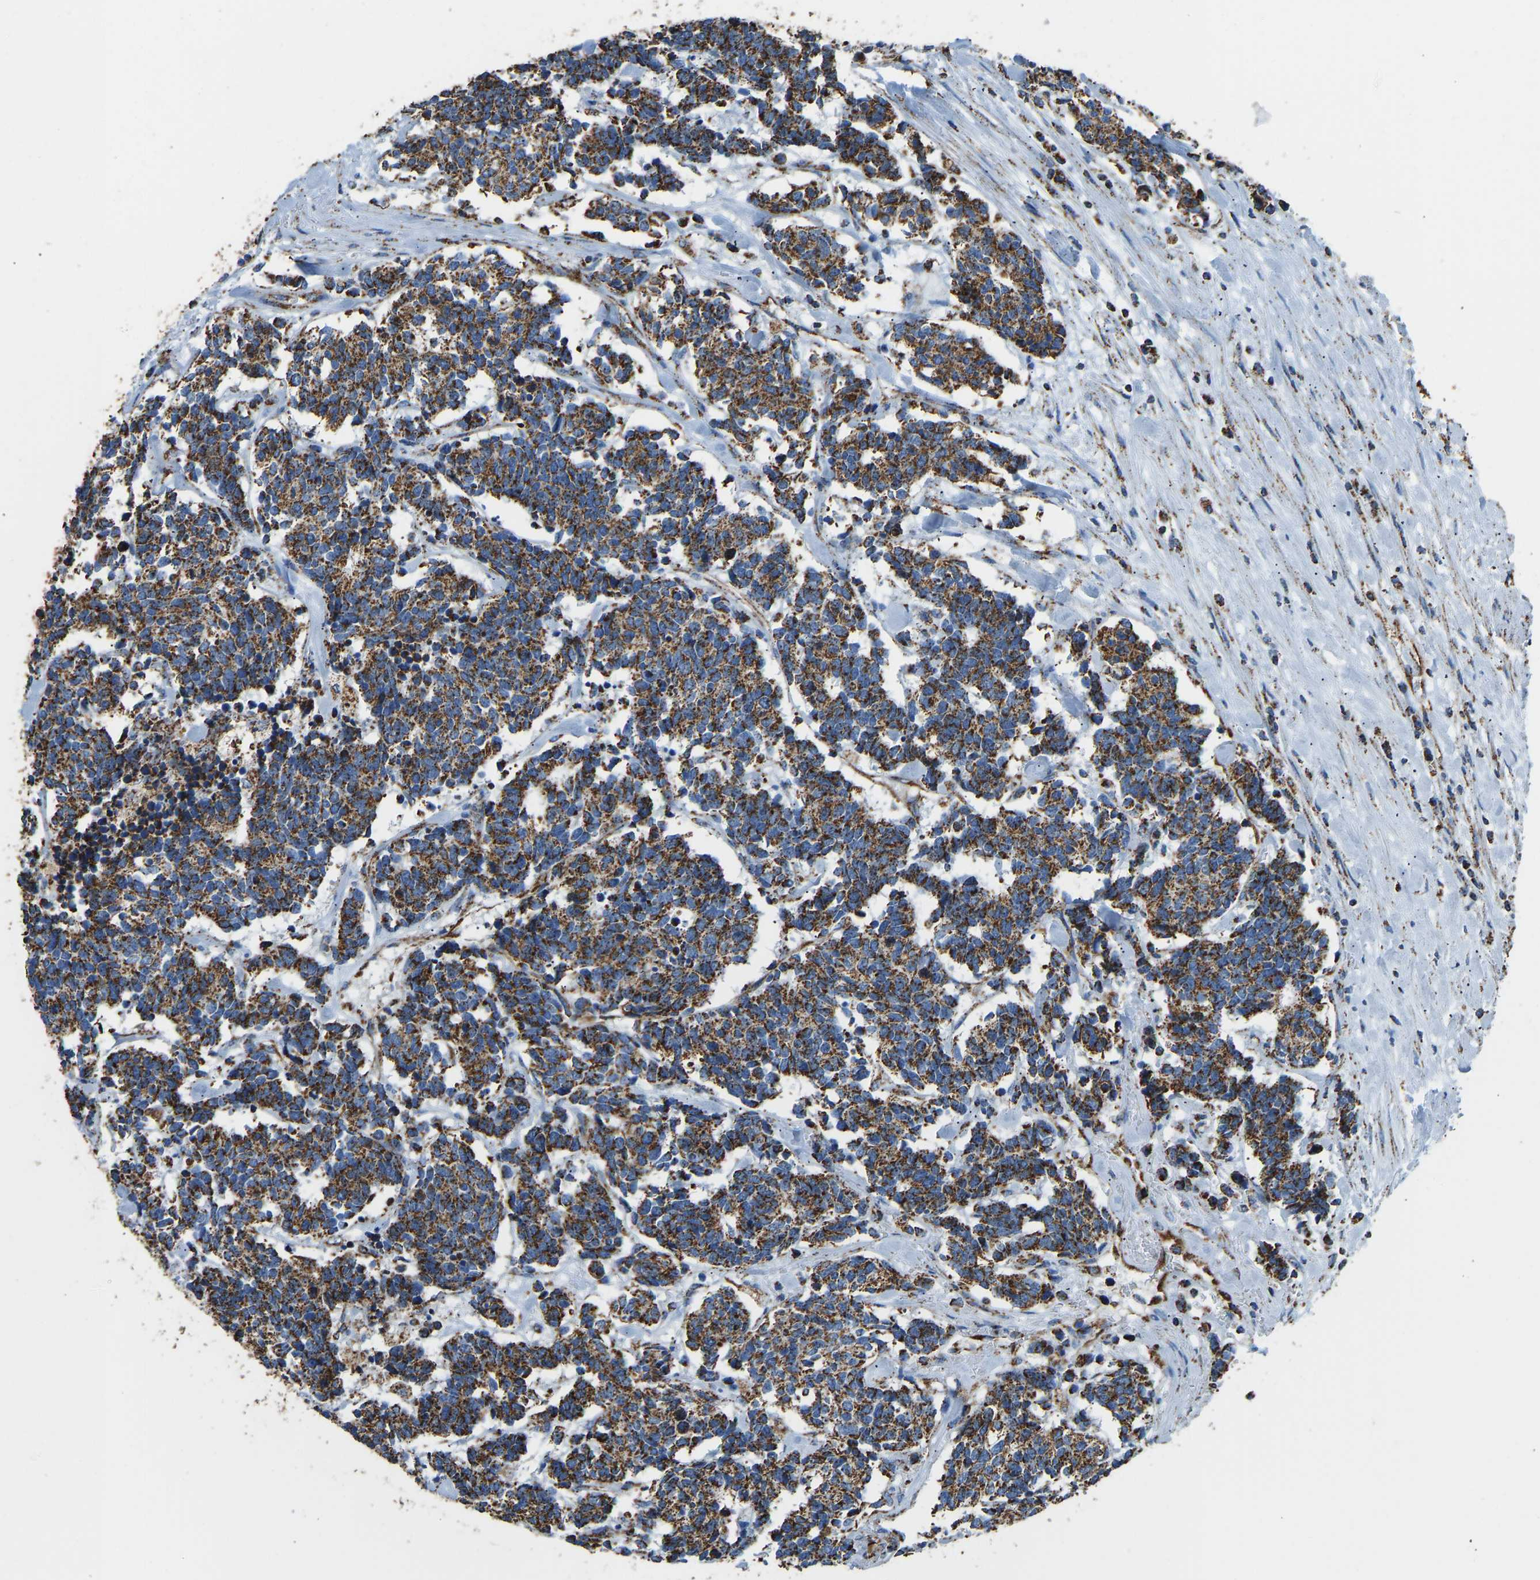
{"staining": {"intensity": "strong", "quantity": ">75%", "location": "cytoplasmic/membranous"}, "tissue": "carcinoid", "cell_type": "Tumor cells", "image_type": "cancer", "snomed": [{"axis": "morphology", "description": "Carcinoma, NOS"}, {"axis": "morphology", "description": "Carcinoid, malignant, NOS"}, {"axis": "topography", "description": "Urinary bladder"}], "caption": "Protein expression analysis of human carcinoma reveals strong cytoplasmic/membranous expression in about >75% of tumor cells.", "gene": "IRX6", "patient": {"sex": "male", "age": 57}}